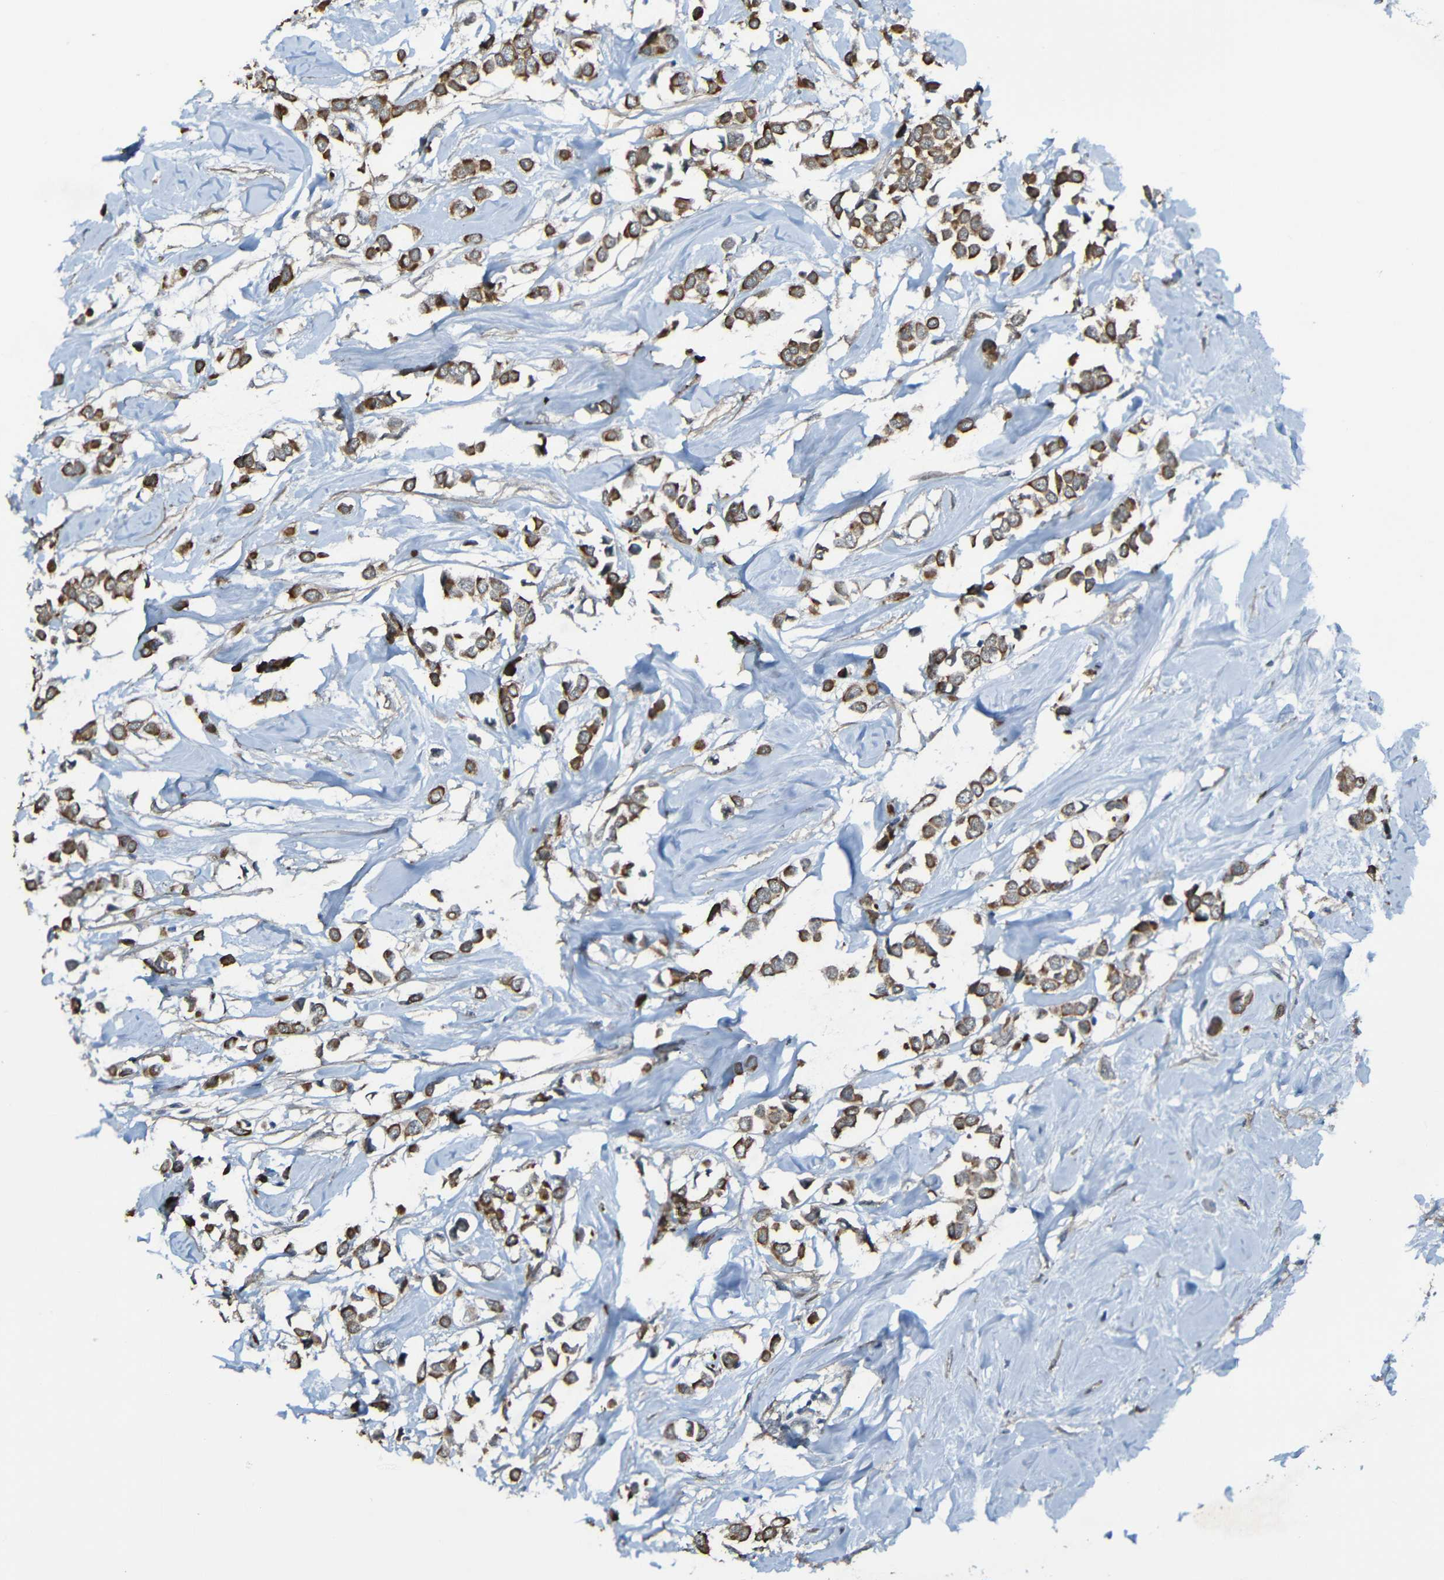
{"staining": {"intensity": "strong", "quantity": "25%-75%", "location": "cytoplasmic/membranous"}, "tissue": "breast cancer", "cell_type": "Tumor cells", "image_type": "cancer", "snomed": [{"axis": "morphology", "description": "Lobular carcinoma"}, {"axis": "topography", "description": "Breast"}], "caption": "About 25%-75% of tumor cells in breast lobular carcinoma exhibit strong cytoplasmic/membranous protein staining as visualized by brown immunohistochemical staining.", "gene": "LGR5", "patient": {"sex": "female", "age": 51}}